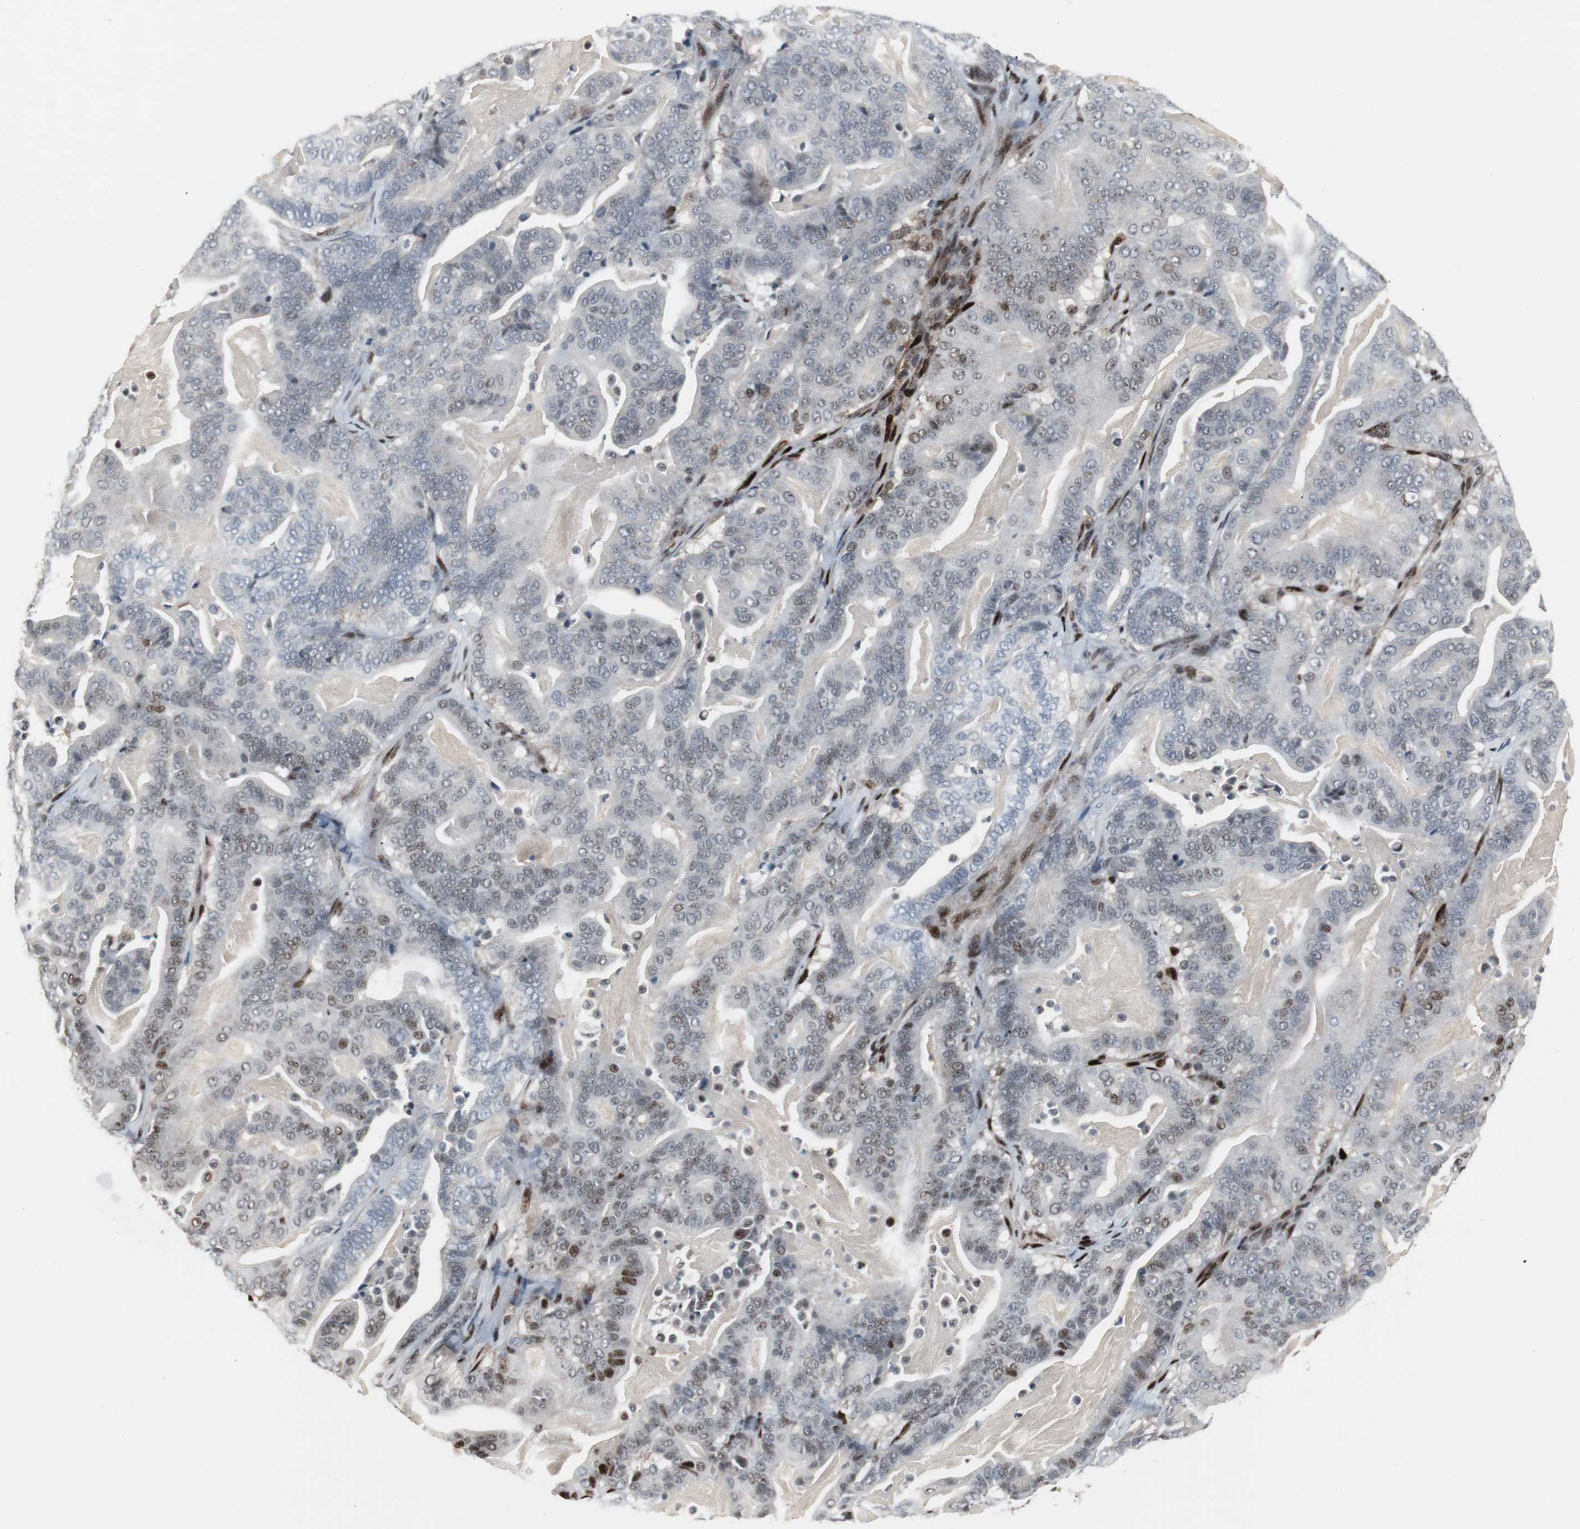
{"staining": {"intensity": "moderate", "quantity": "<25%", "location": "nuclear"}, "tissue": "pancreatic cancer", "cell_type": "Tumor cells", "image_type": "cancer", "snomed": [{"axis": "morphology", "description": "Adenocarcinoma, NOS"}, {"axis": "topography", "description": "Pancreas"}], "caption": "DAB (3,3'-diaminobenzidine) immunohistochemical staining of human pancreatic cancer reveals moderate nuclear protein positivity in approximately <25% of tumor cells.", "gene": "GRK2", "patient": {"sex": "male", "age": 63}}